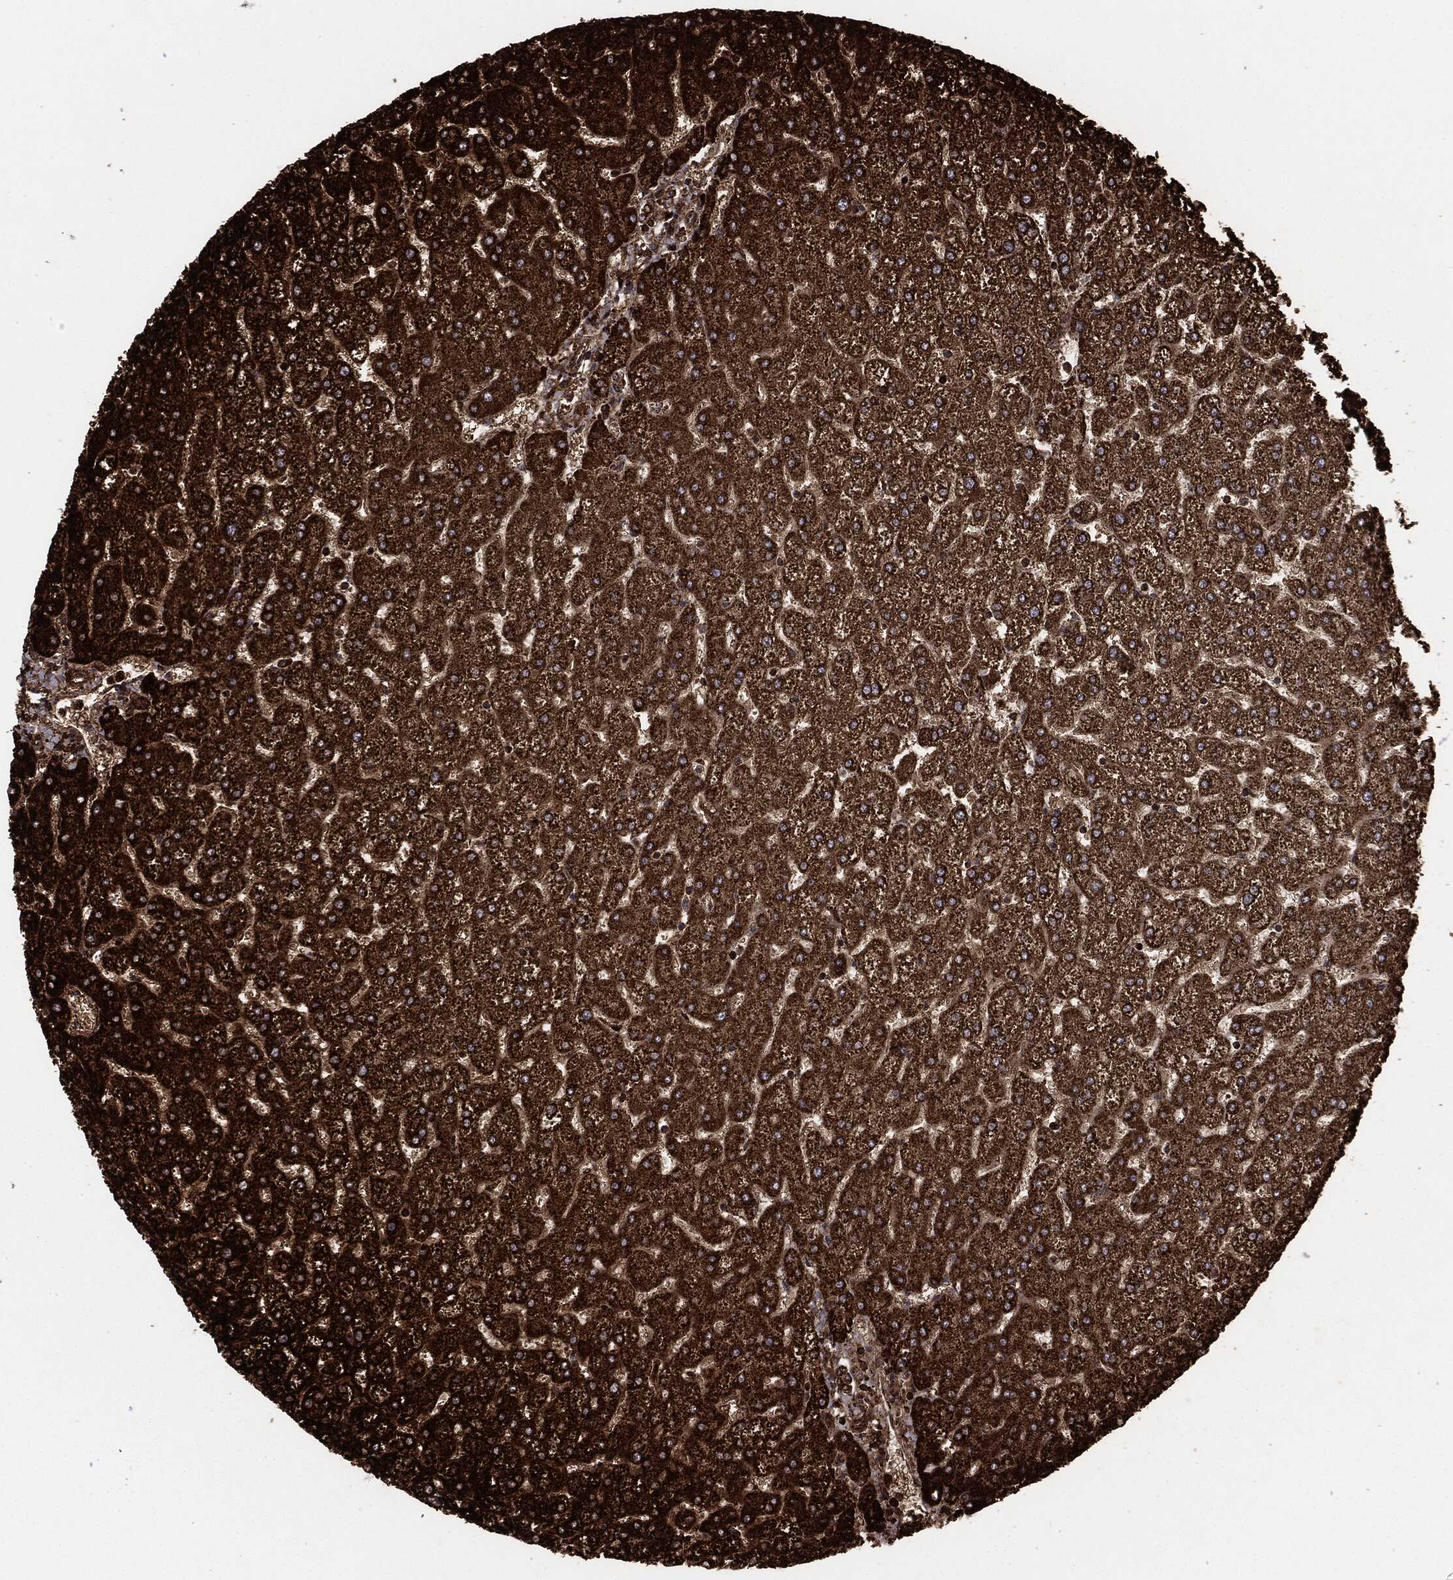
{"staining": {"intensity": "moderate", "quantity": ">75%", "location": "cytoplasmic/membranous"}, "tissue": "liver", "cell_type": "Cholangiocytes", "image_type": "normal", "snomed": [{"axis": "morphology", "description": "Normal tissue, NOS"}, {"axis": "topography", "description": "Liver"}], "caption": "A micrograph showing moderate cytoplasmic/membranous positivity in approximately >75% of cholangiocytes in benign liver, as visualized by brown immunohistochemical staining.", "gene": "MAP2K1", "patient": {"sex": "female", "age": 32}}